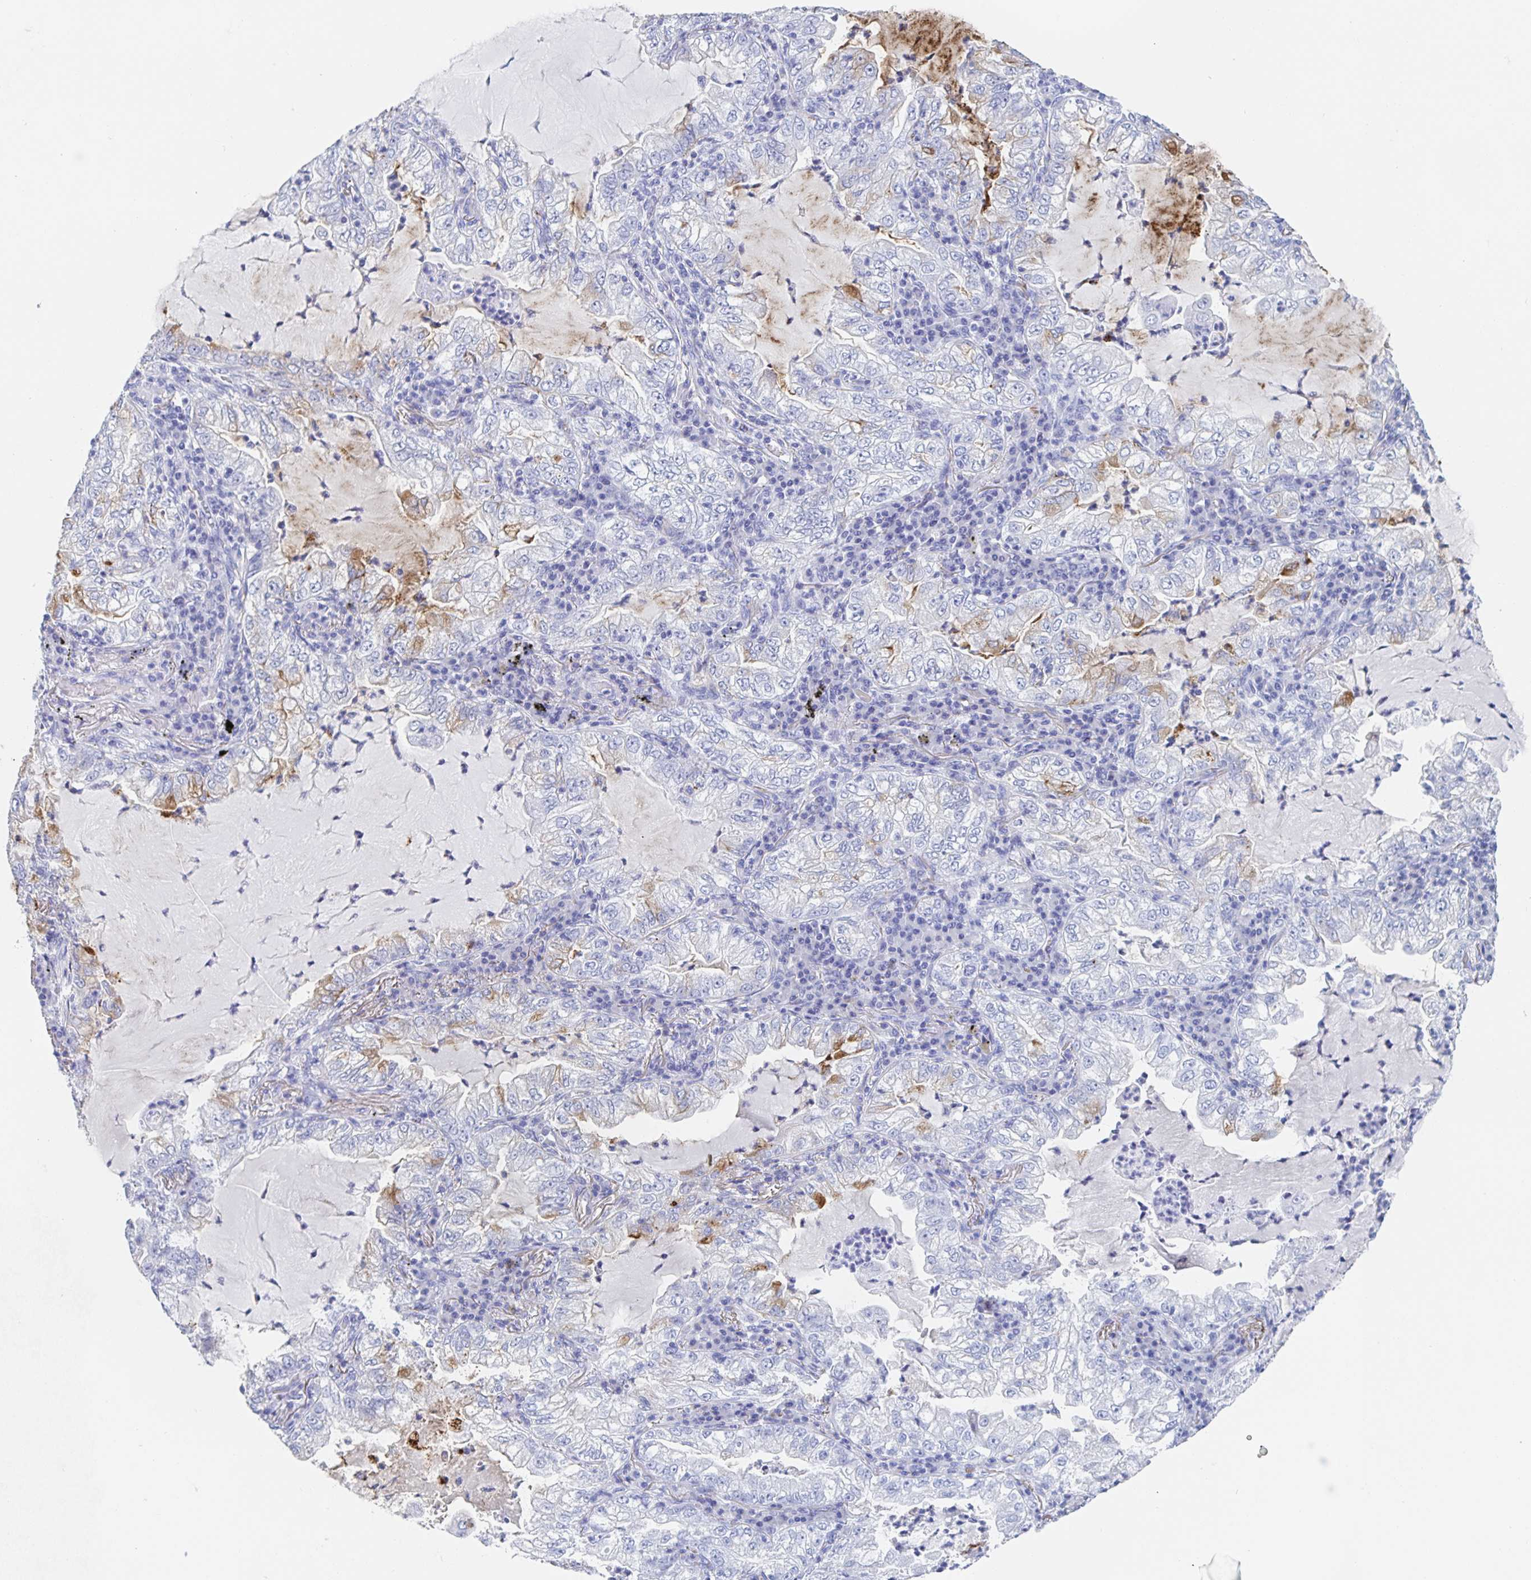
{"staining": {"intensity": "moderate", "quantity": "<25%", "location": "cytoplasmic/membranous"}, "tissue": "lung cancer", "cell_type": "Tumor cells", "image_type": "cancer", "snomed": [{"axis": "morphology", "description": "Adenocarcinoma, NOS"}, {"axis": "topography", "description": "Lung"}], "caption": "An immunohistochemistry (IHC) photomicrograph of neoplastic tissue is shown. Protein staining in brown shows moderate cytoplasmic/membranous positivity in lung cancer within tumor cells. The staining was performed using DAB (3,3'-diaminobenzidine) to visualize the protein expression in brown, while the nuclei were stained in blue with hematoxylin (Magnification: 20x).", "gene": "DMBT1", "patient": {"sex": "female", "age": 73}}